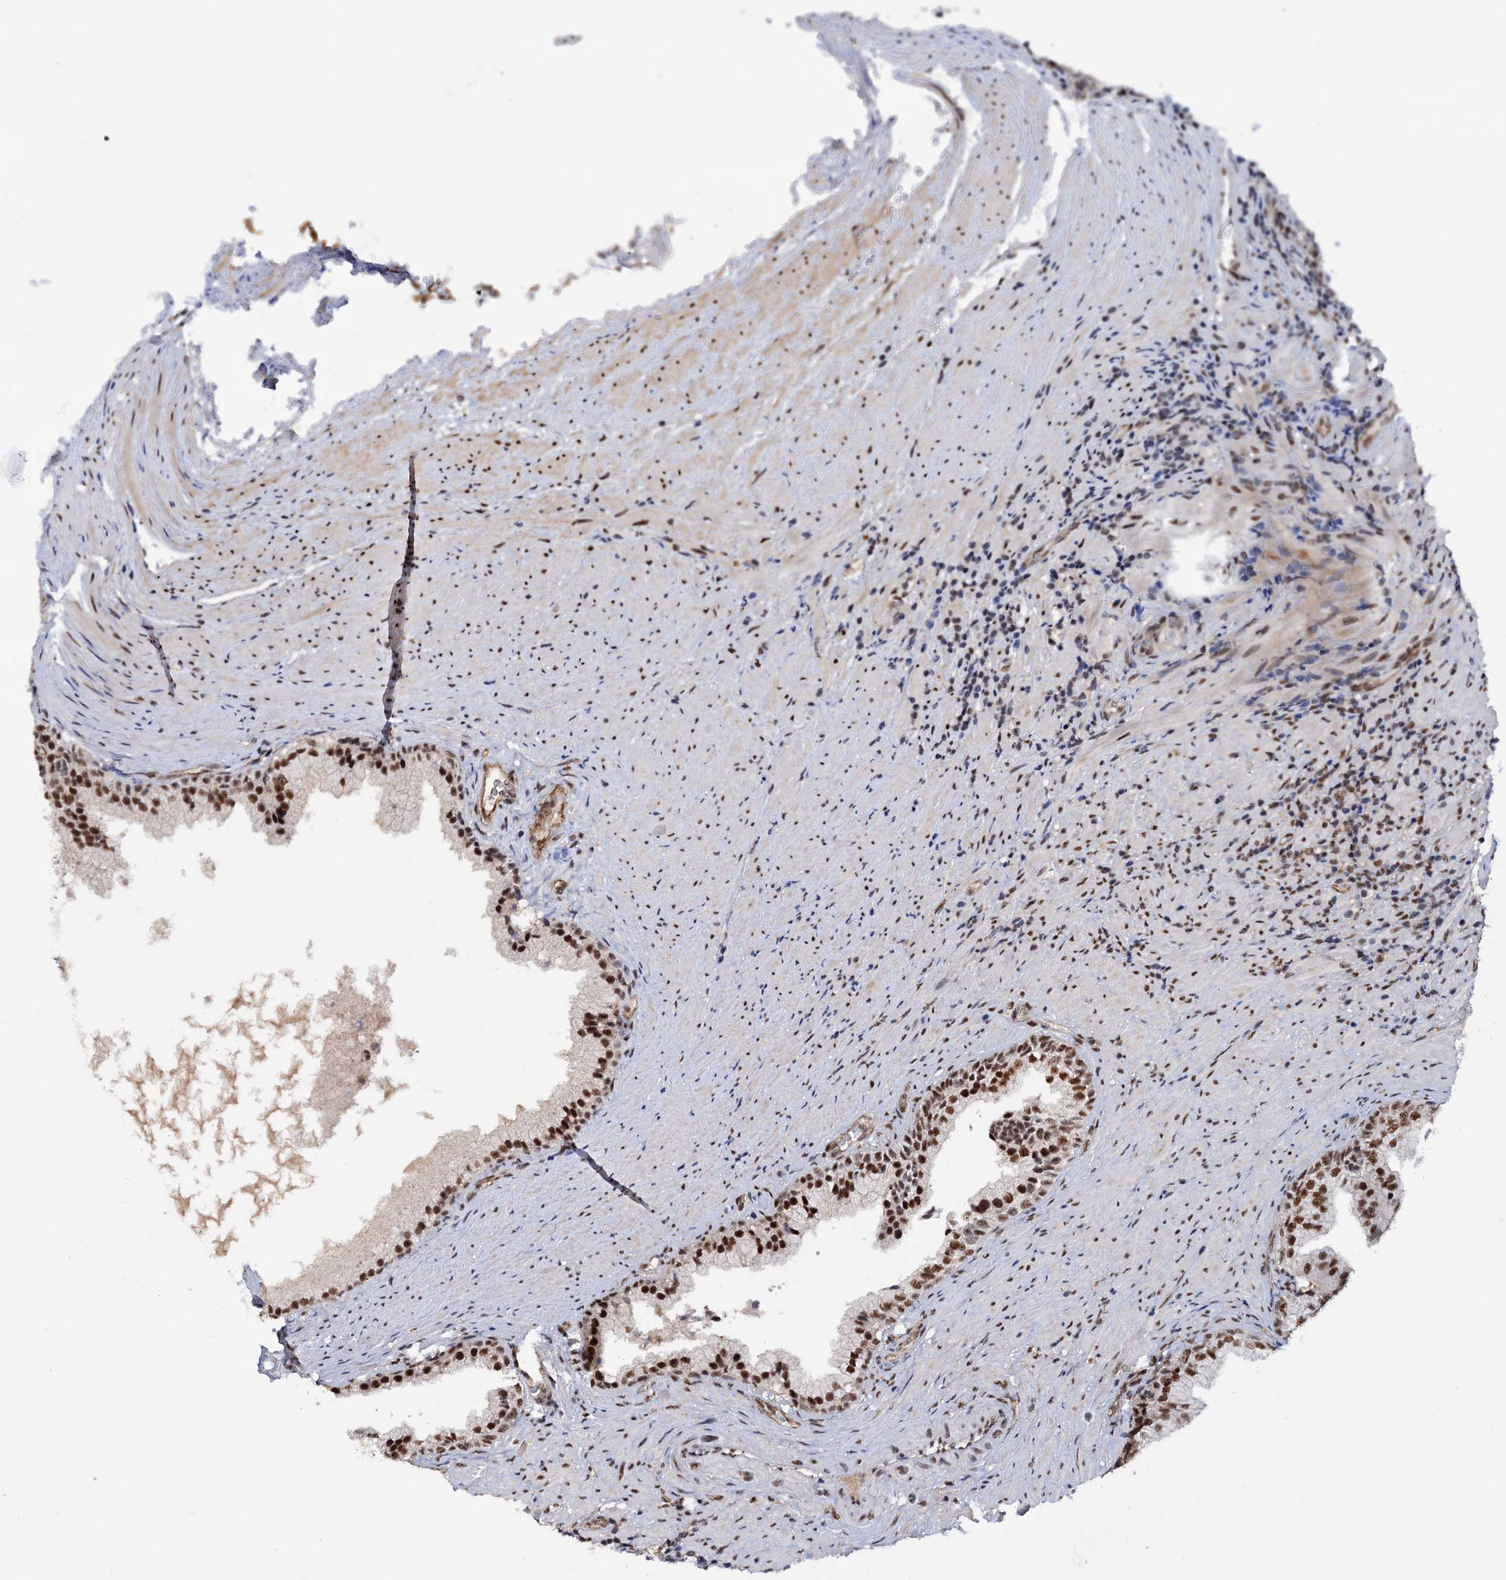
{"staining": {"intensity": "strong", "quantity": ">75%", "location": "nuclear"}, "tissue": "prostate", "cell_type": "Glandular cells", "image_type": "normal", "snomed": [{"axis": "morphology", "description": "Normal tissue, NOS"}, {"axis": "topography", "description": "Prostate"}], "caption": "High-power microscopy captured an IHC histopathology image of unremarkable prostate, revealing strong nuclear positivity in about >75% of glandular cells.", "gene": "TBC1D12", "patient": {"sex": "male", "age": 76}}